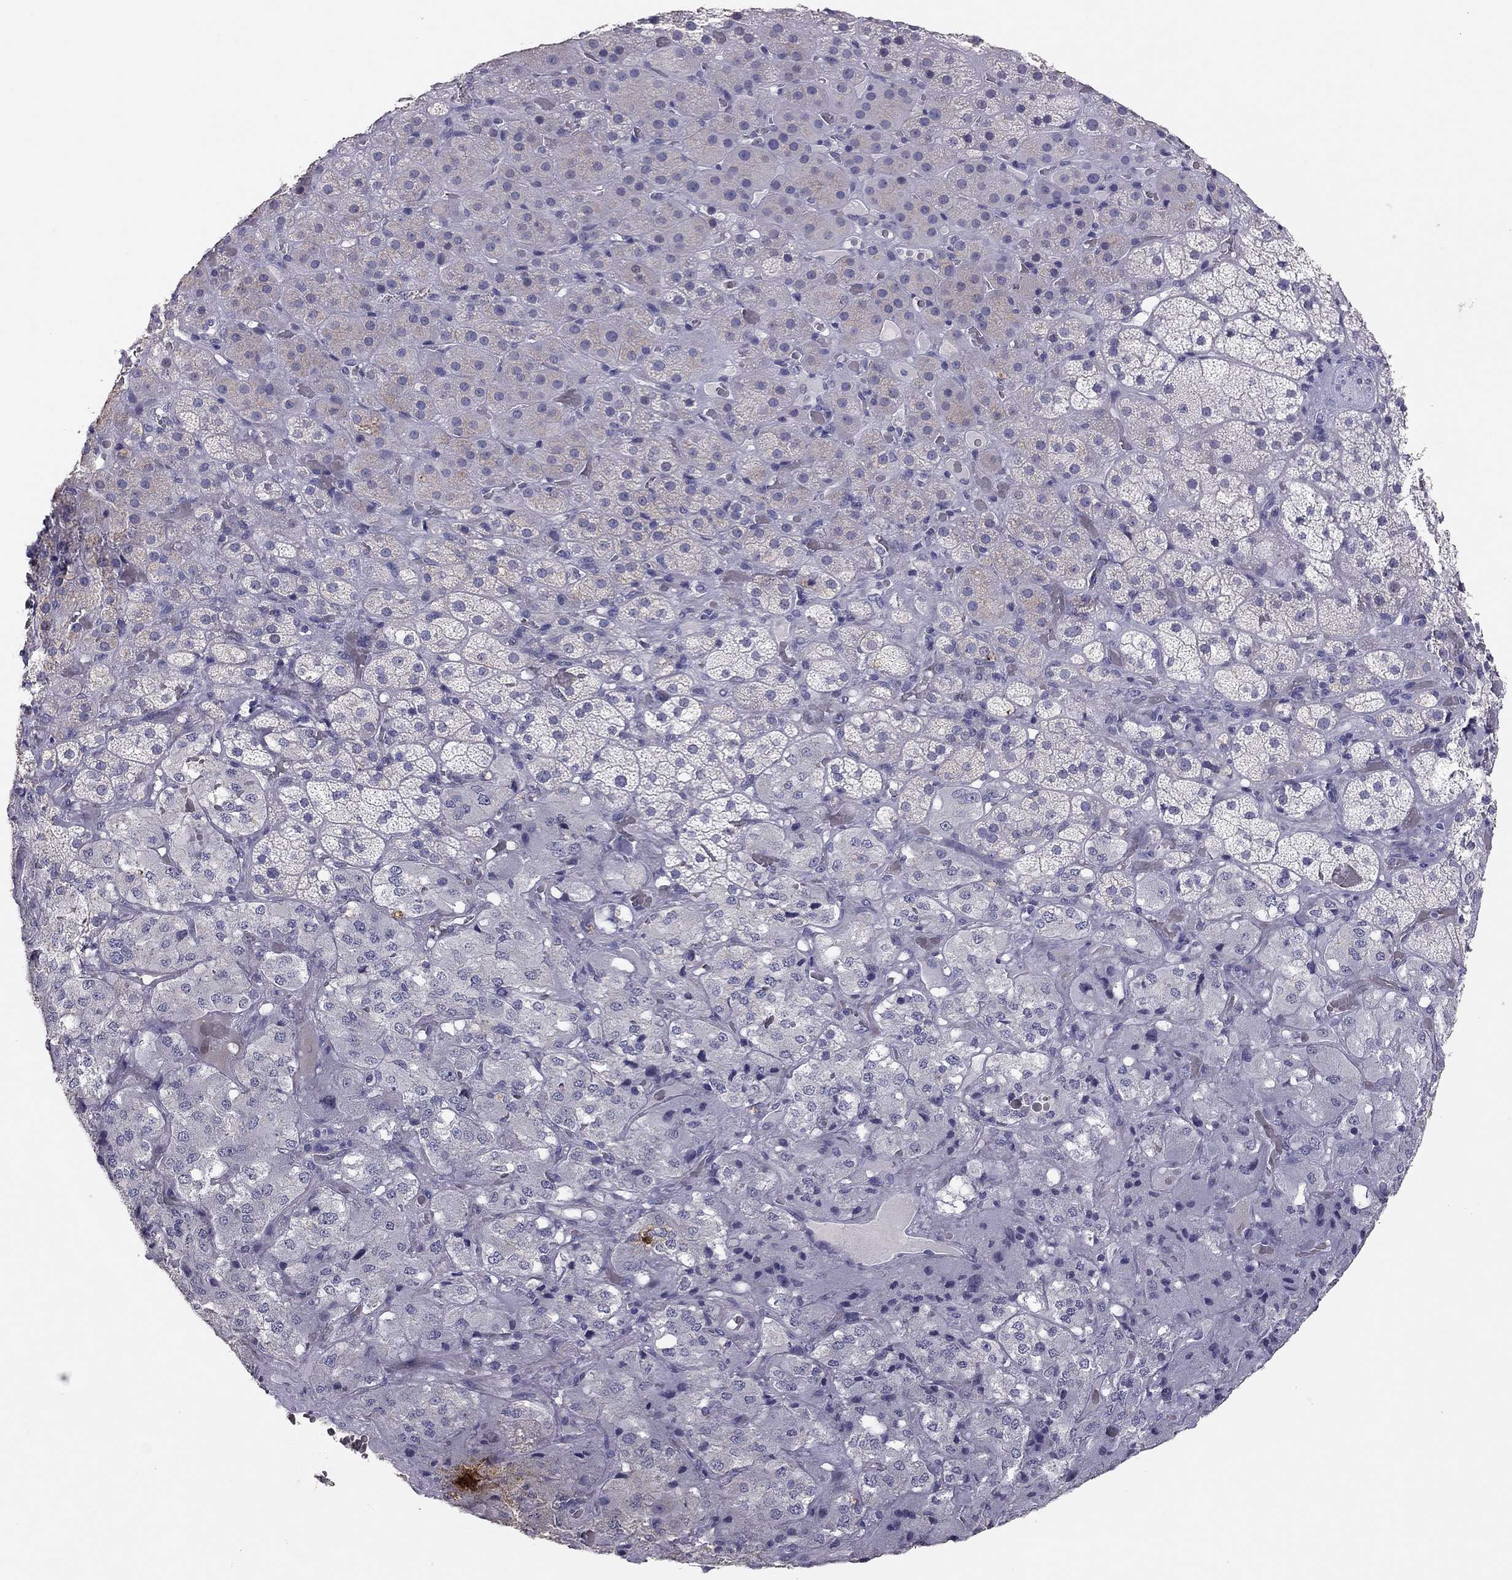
{"staining": {"intensity": "negative", "quantity": "none", "location": "none"}, "tissue": "adrenal gland", "cell_type": "Glandular cells", "image_type": "normal", "snomed": [{"axis": "morphology", "description": "Normal tissue, NOS"}, {"axis": "topography", "description": "Adrenal gland"}], "caption": "Immunohistochemistry (IHC) micrograph of unremarkable adrenal gland: human adrenal gland stained with DAB demonstrates no significant protein expression in glandular cells. (Brightfield microscopy of DAB immunohistochemistry (IHC) at high magnification).", "gene": "ADORA2A", "patient": {"sex": "male", "age": 57}}